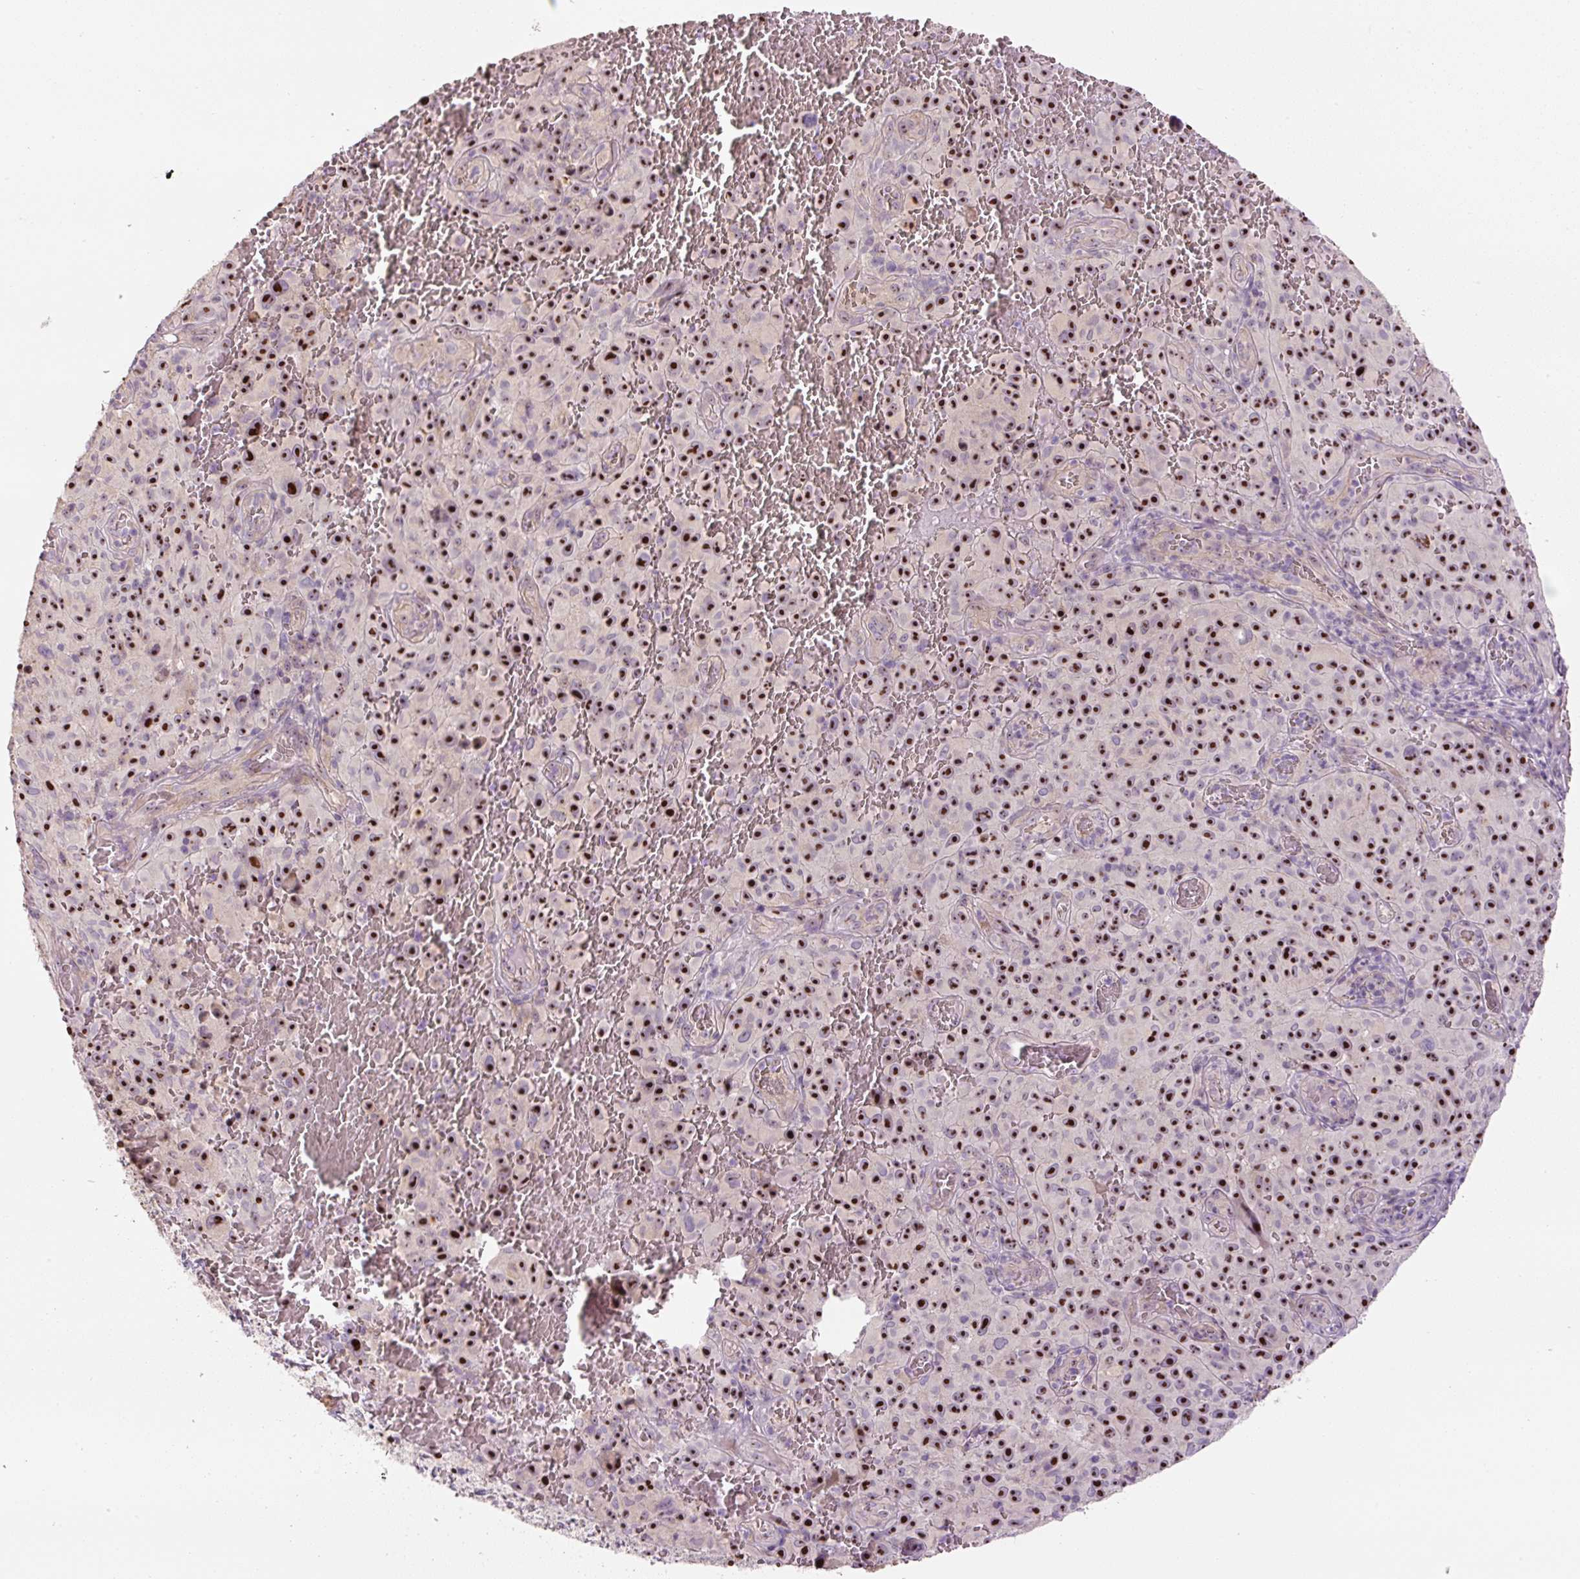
{"staining": {"intensity": "strong", "quantity": ">75%", "location": "nuclear"}, "tissue": "melanoma", "cell_type": "Tumor cells", "image_type": "cancer", "snomed": [{"axis": "morphology", "description": "Malignant melanoma, NOS"}, {"axis": "topography", "description": "Skin"}], "caption": "Tumor cells demonstrate strong nuclear positivity in about >75% of cells in melanoma.", "gene": "TMEM151B", "patient": {"sex": "female", "age": 82}}